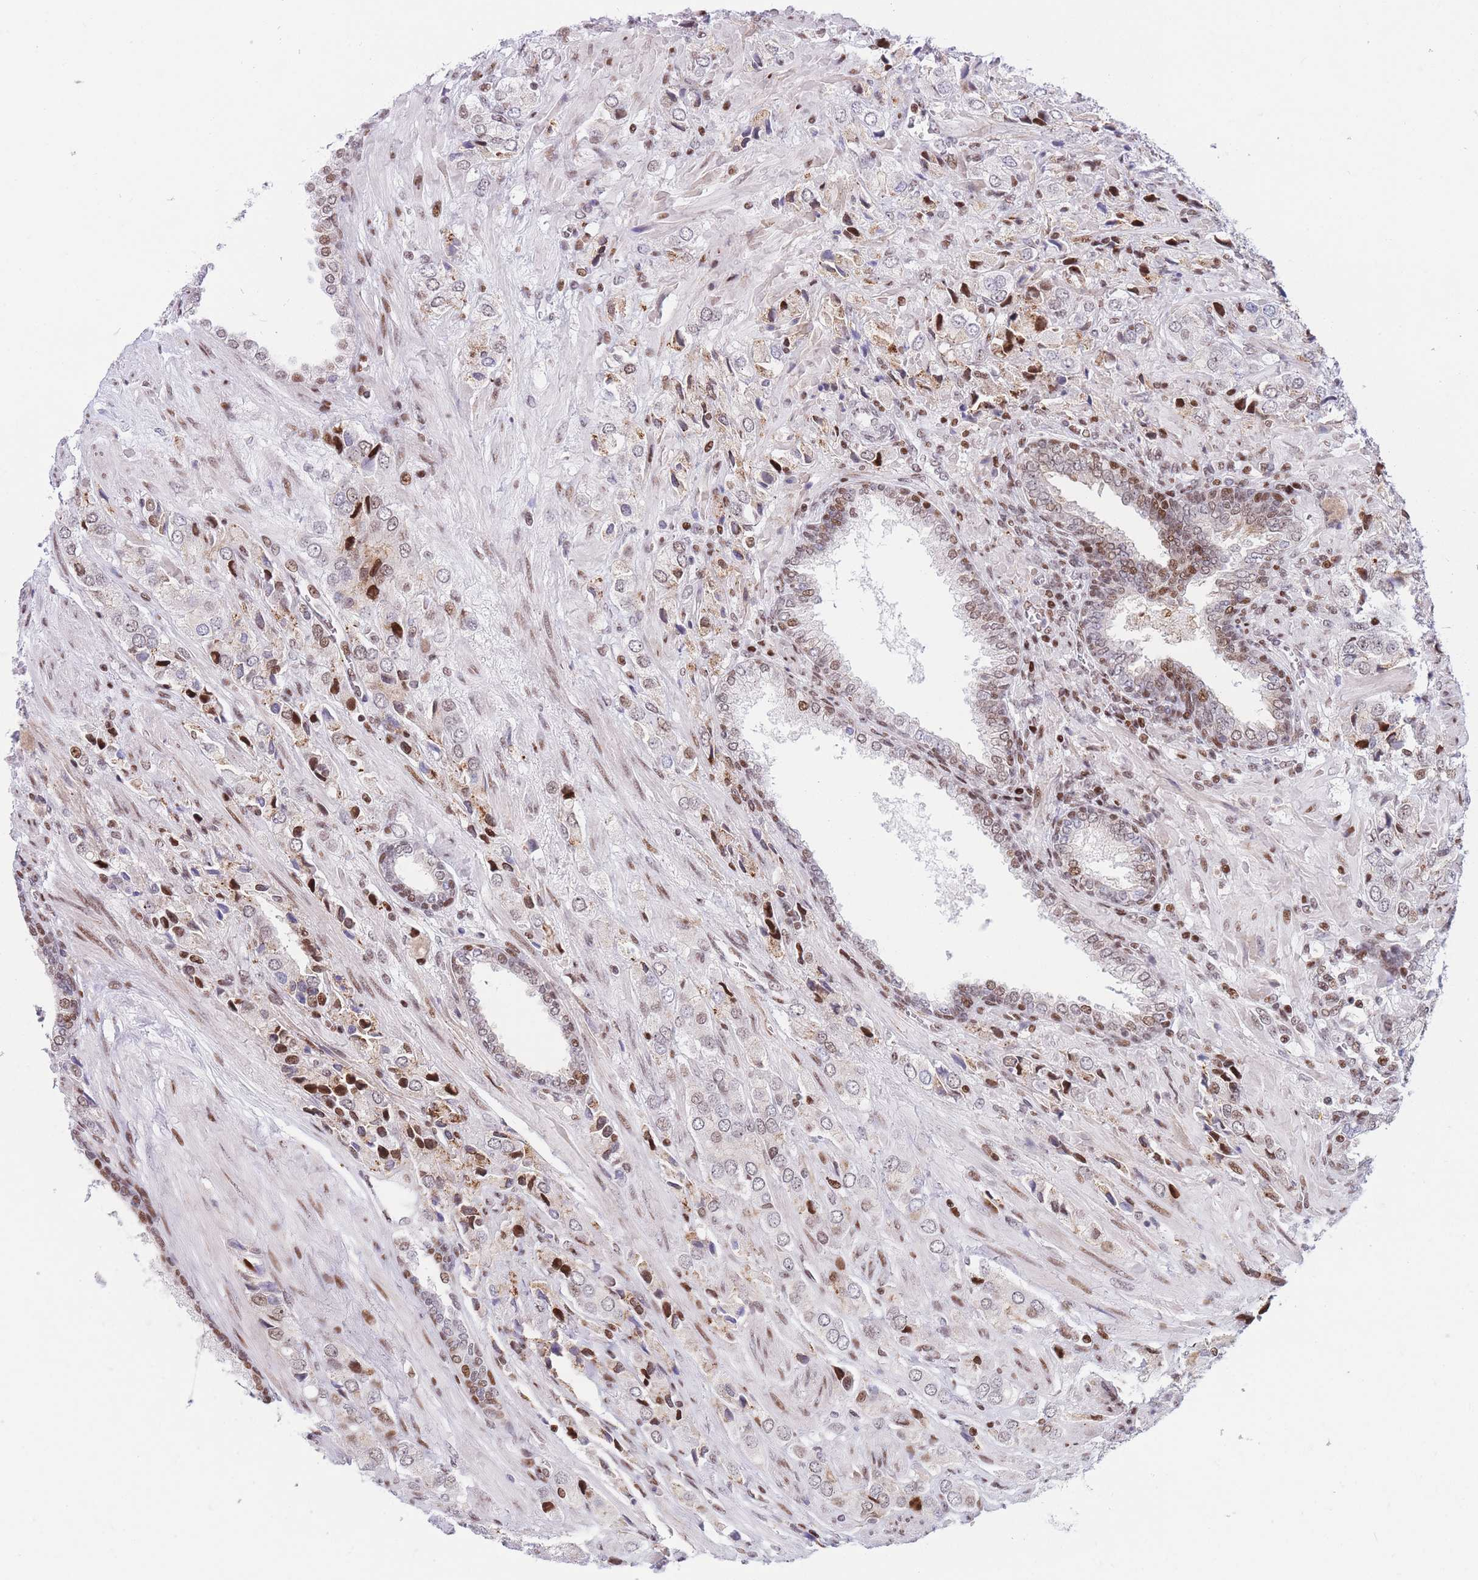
{"staining": {"intensity": "strong", "quantity": "<25%", "location": "nuclear"}, "tissue": "prostate cancer", "cell_type": "Tumor cells", "image_type": "cancer", "snomed": [{"axis": "morphology", "description": "Adenocarcinoma, High grade"}, {"axis": "topography", "description": "Prostate and seminal vesicle, NOS"}], "caption": "Tumor cells demonstrate strong nuclear positivity in about <25% of cells in high-grade adenocarcinoma (prostate). The protein is shown in brown color, while the nuclei are stained blue.", "gene": "DNAJC3", "patient": {"sex": "male", "age": 64}}